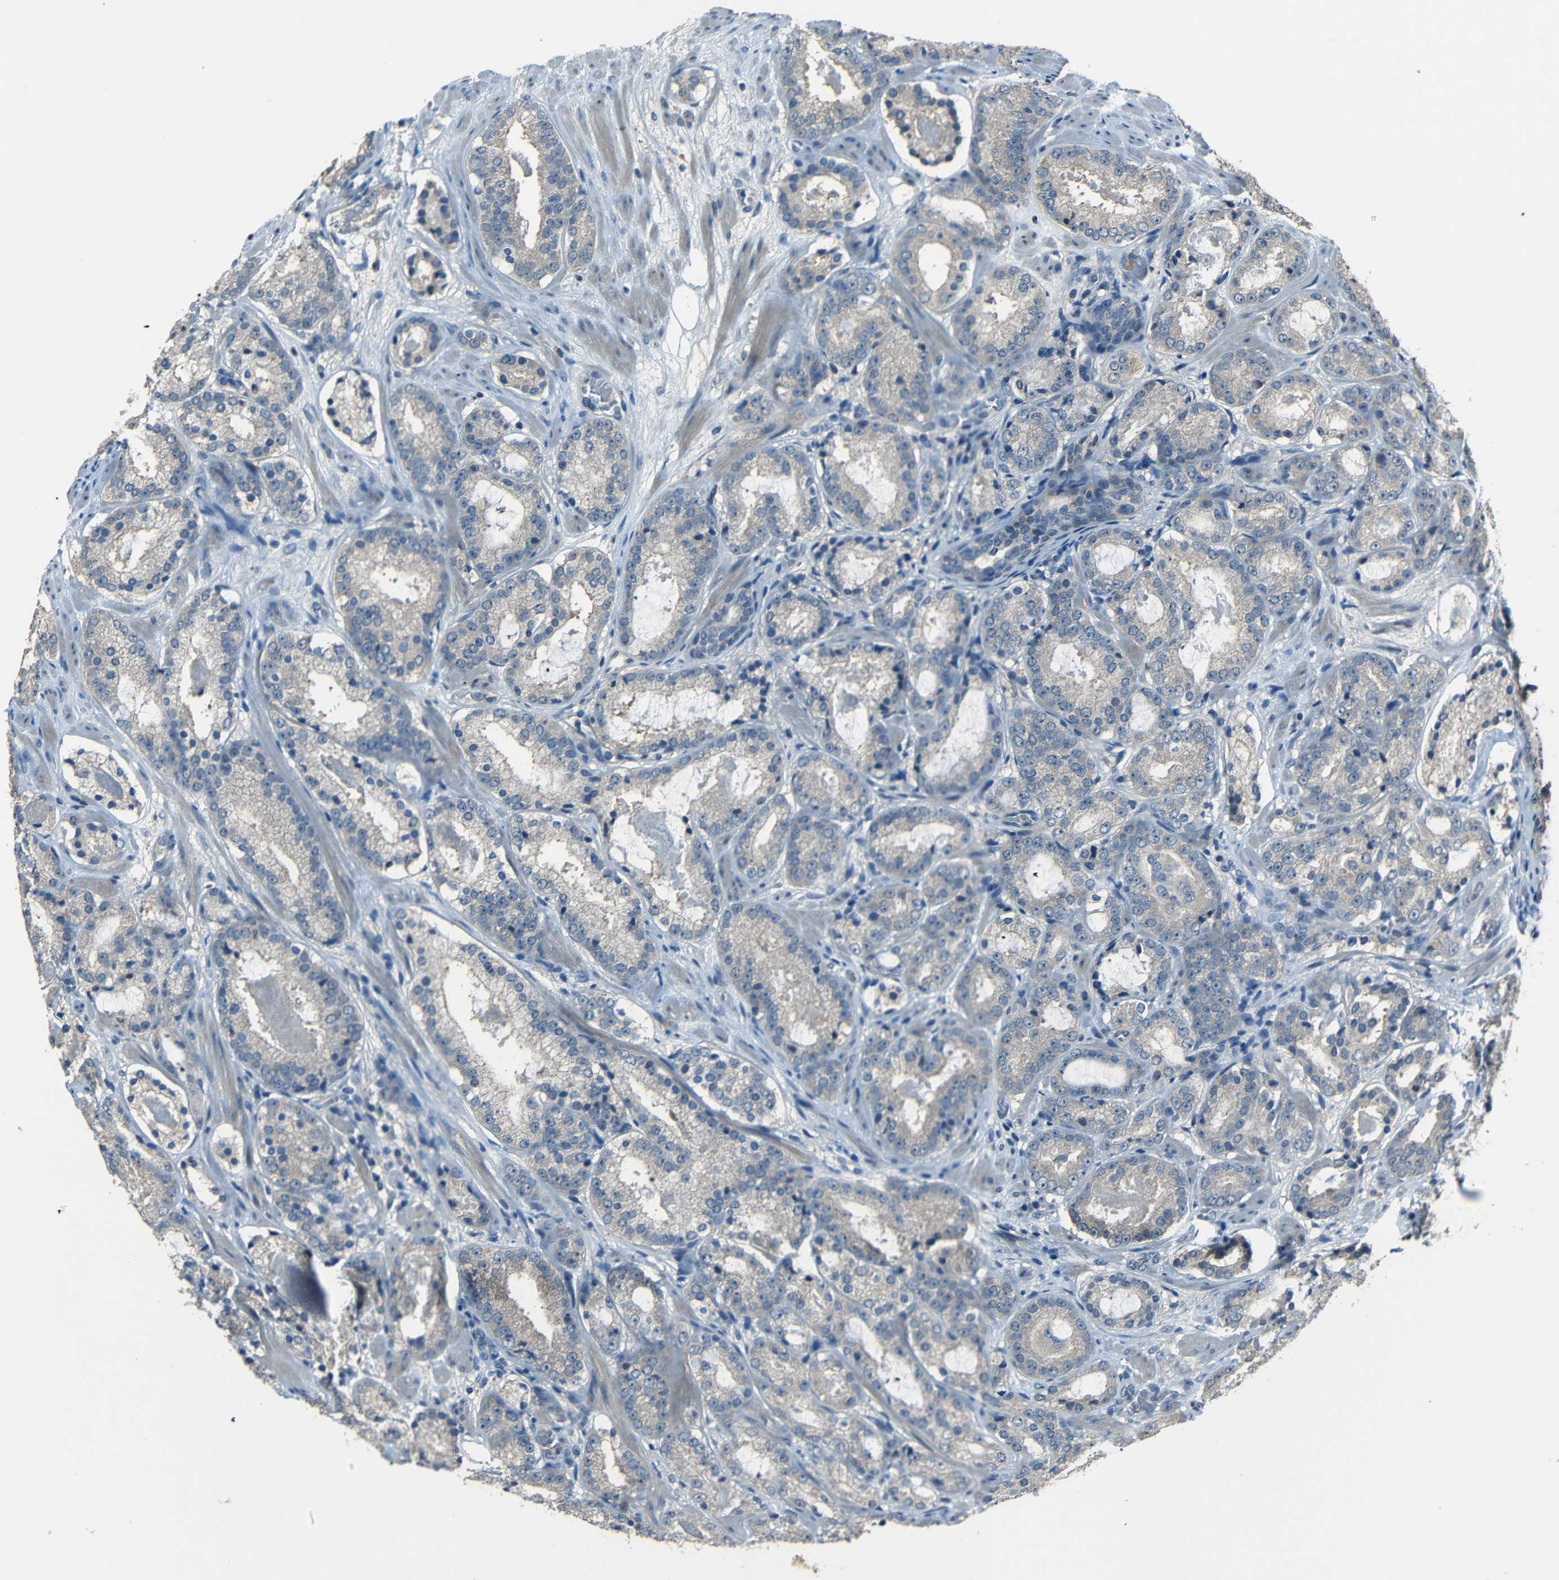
{"staining": {"intensity": "negative", "quantity": "none", "location": "none"}, "tissue": "prostate cancer", "cell_type": "Tumor cells", "image_type": "cancer", "snomed": [{"axis": "morphology", "description": "Adenocarcinoma, Low grade"}, {"axis": "topography", "description": "Prostate"}], "caption": "Immunohistochemistry image of neoplastic tissue: prostate cancer stained with DAB shows no significant protein expression in tumor cells.", "gene": "SLA", "patient": {"sex": "male", "age": 69}}